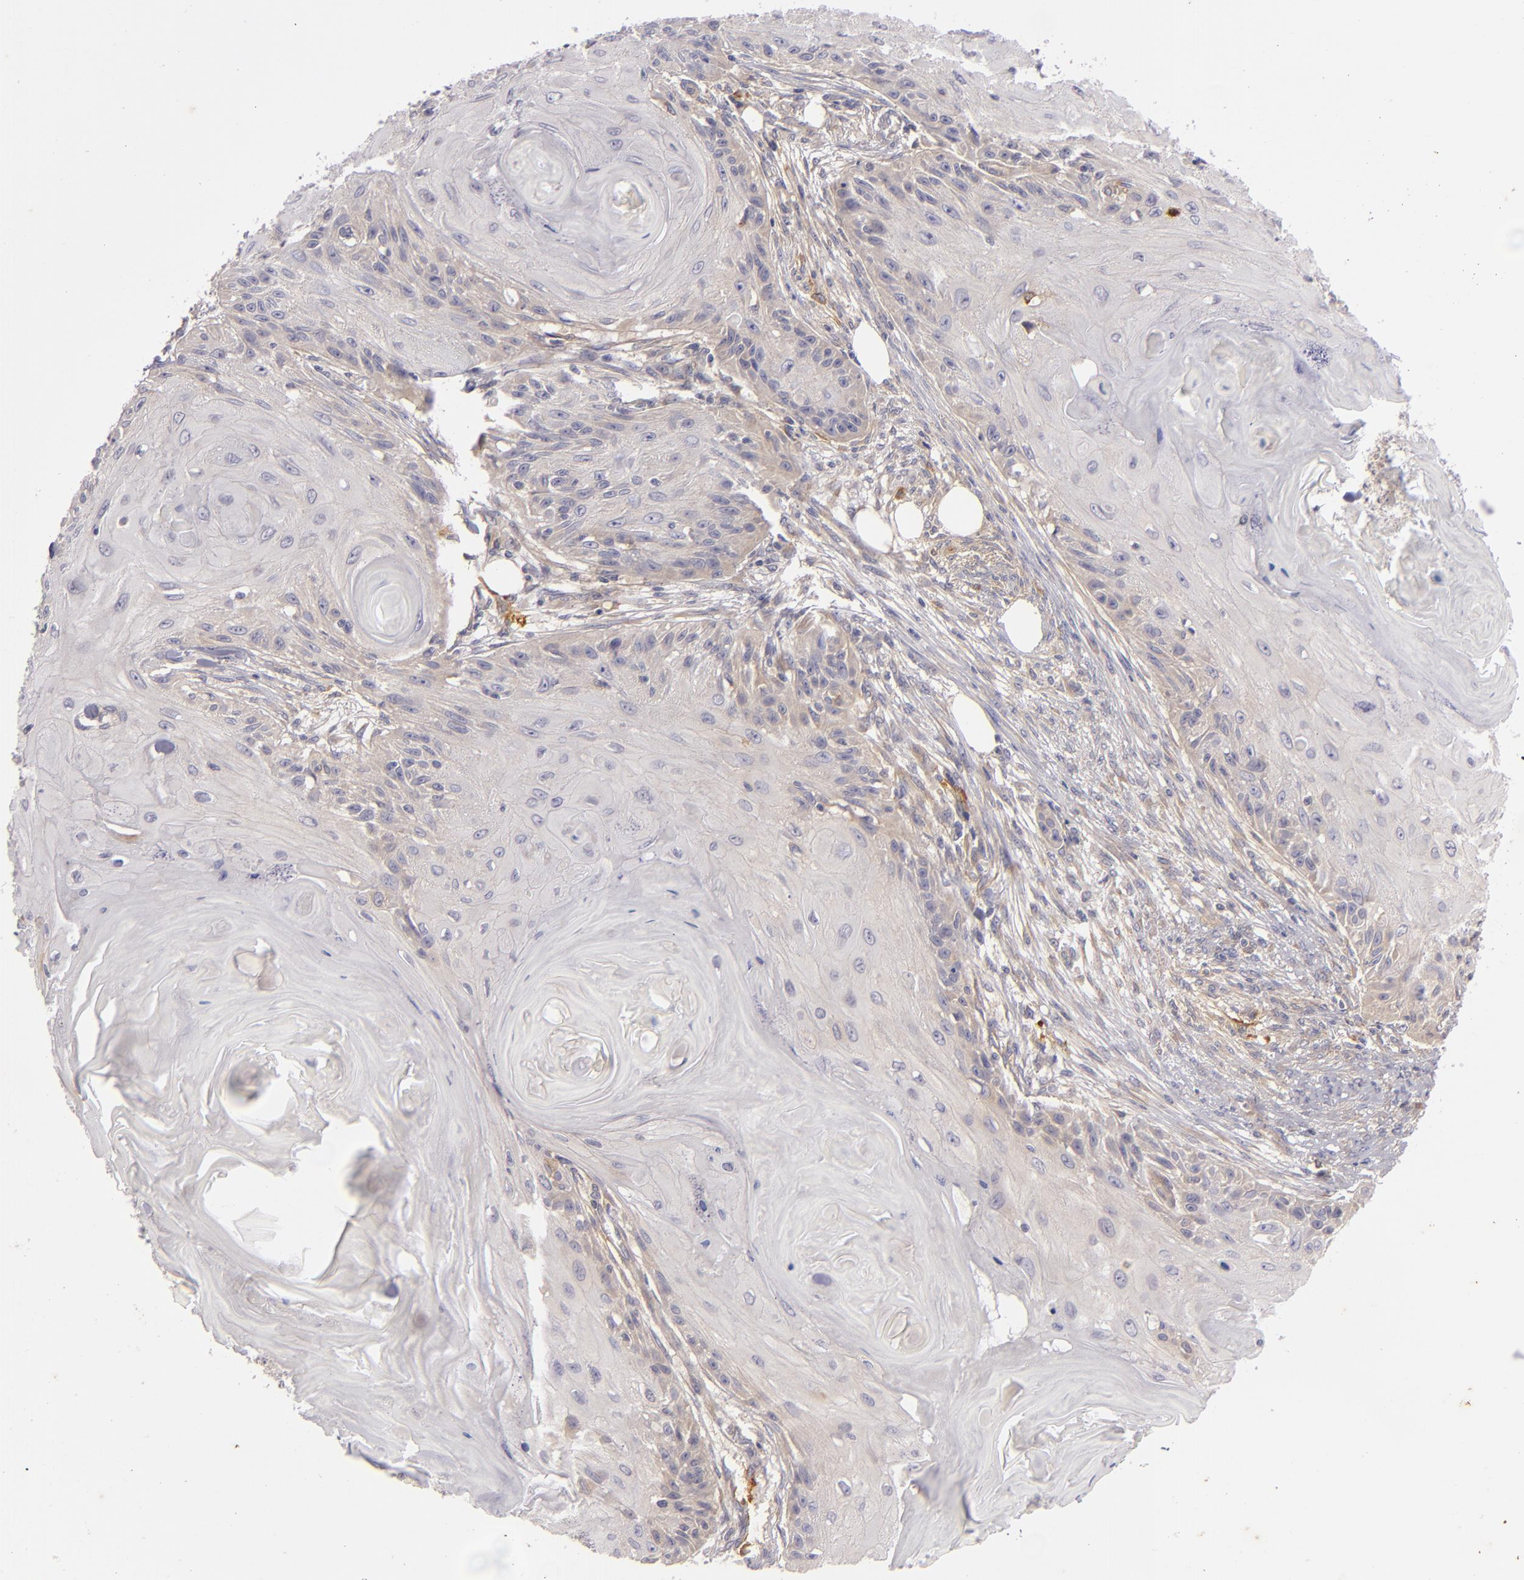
{"staining": {"intensity": "weak", "quantity": "<25%", "location": "cytoplasmic/membranous"}, "tissue": "skin cancer", "cell_type": "Tumor cells", "image_type": "cancer", "snomed": [{"axis": "morphology", "description": "Squamous cell carcinoma, NOS"}, {"axis": "topography", "description": "Skin"}], "caption": "IHC photomicrograph of neoplastic tissue: squamous cell carcinoma (skin) stained with DAB exhibits no significant protein positivity in tumor cells.", "gene": "CD83", "patient": {"sex": "female", "age": 88}}